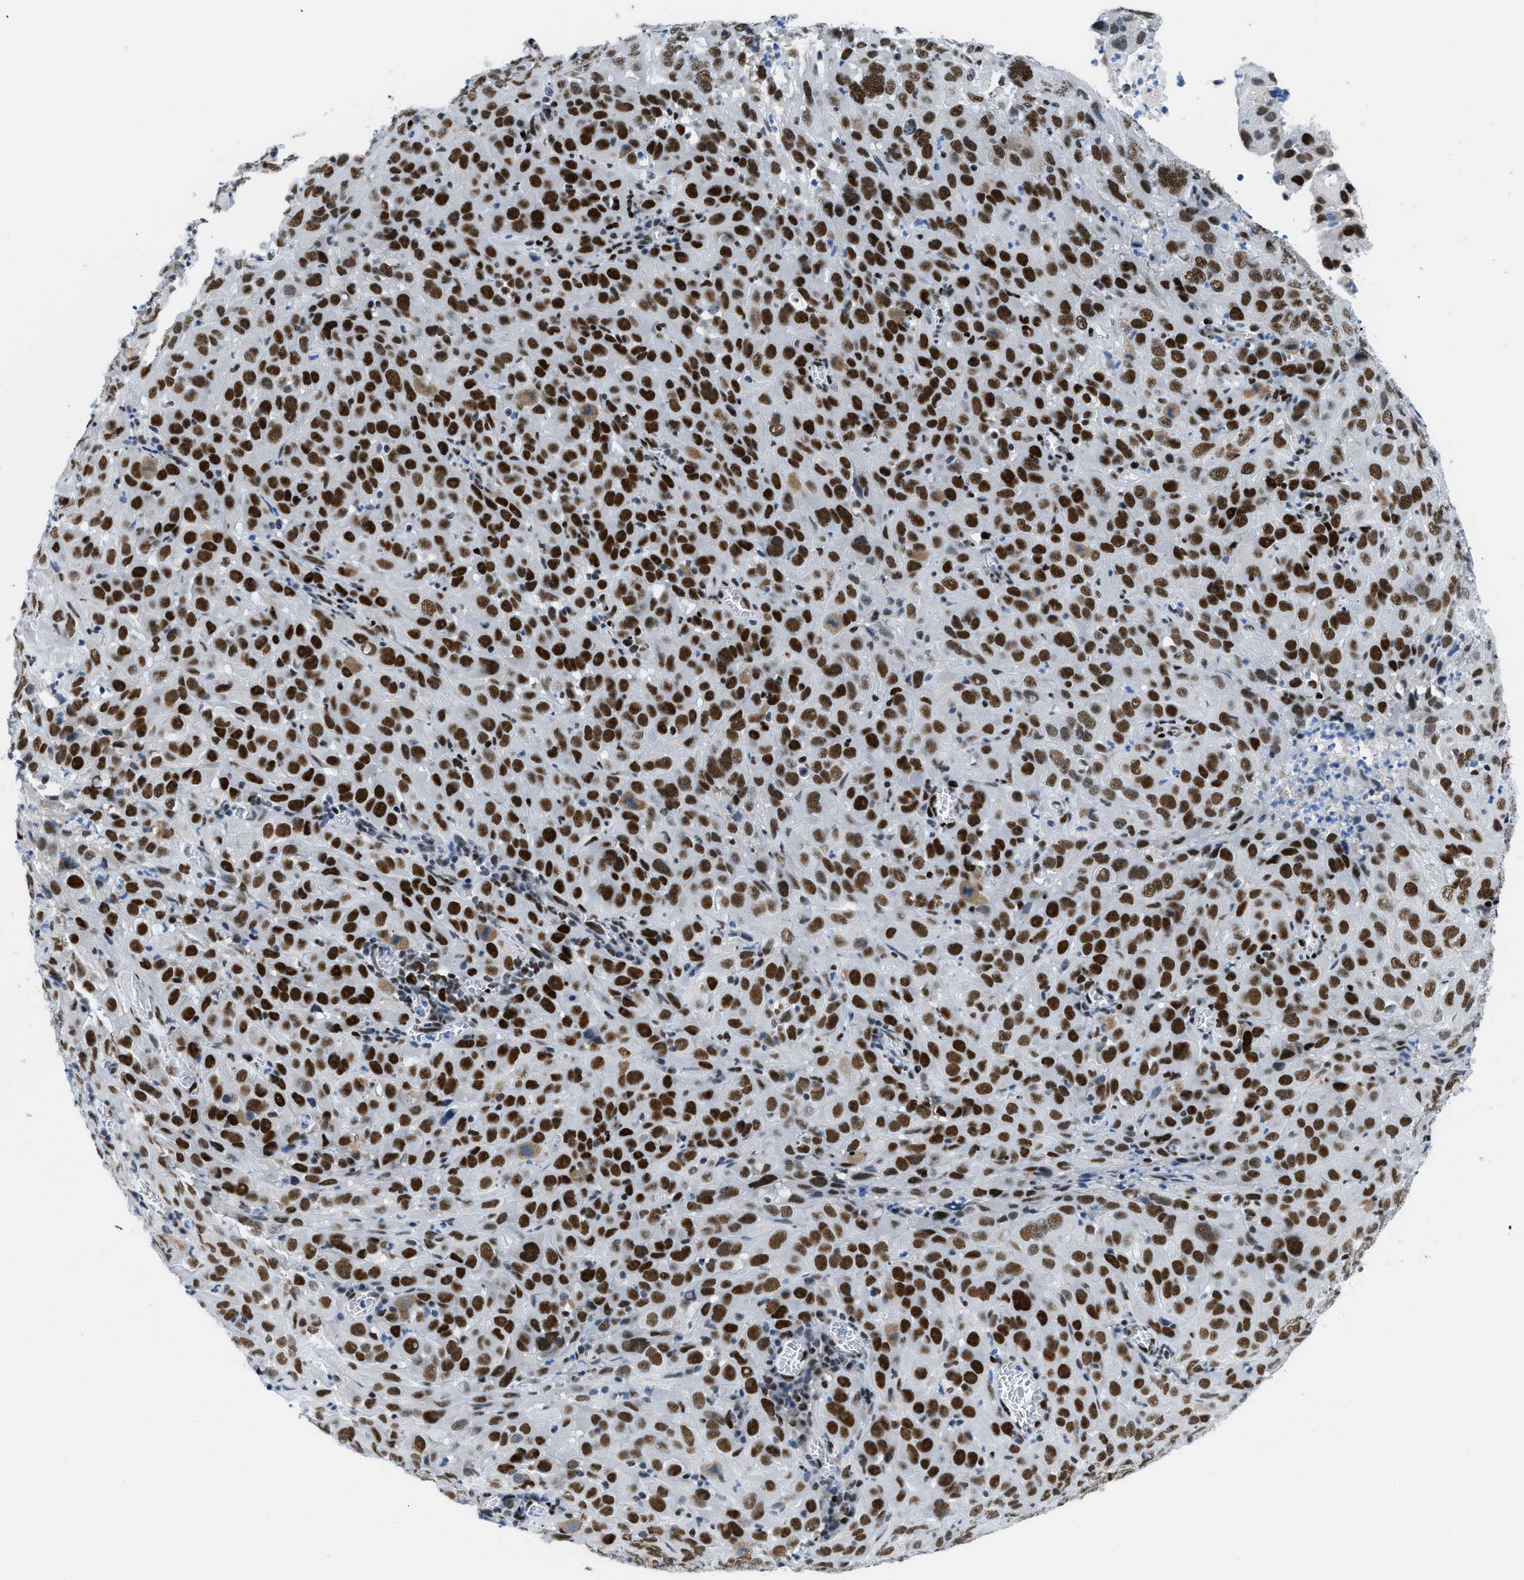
{"staining": {"intensity": "strong", "quantity": ">75%", "location": "nuclear"}, "tissue": "cervical cancer", "cell_type": "Tumor cells", "image_type": "cancer", "snomed": [{"axis": "morphology", "description": "Squamous cell carcinoma, NOS"}, {"axis": "topography", "description": "Cervix"}], "caption": "An immunohistochemistry (IHC) photomicrograph of tumor tissue is shown. Protein staining in brown highlights strong nuclear positivity in cervical squamous cell carcinoma within tumor cells. The protein is shown in brown color, while the nuclei are stained blue.", "gene": "SMARCAD1", "patient": {"sex": "female", "age": 32}}